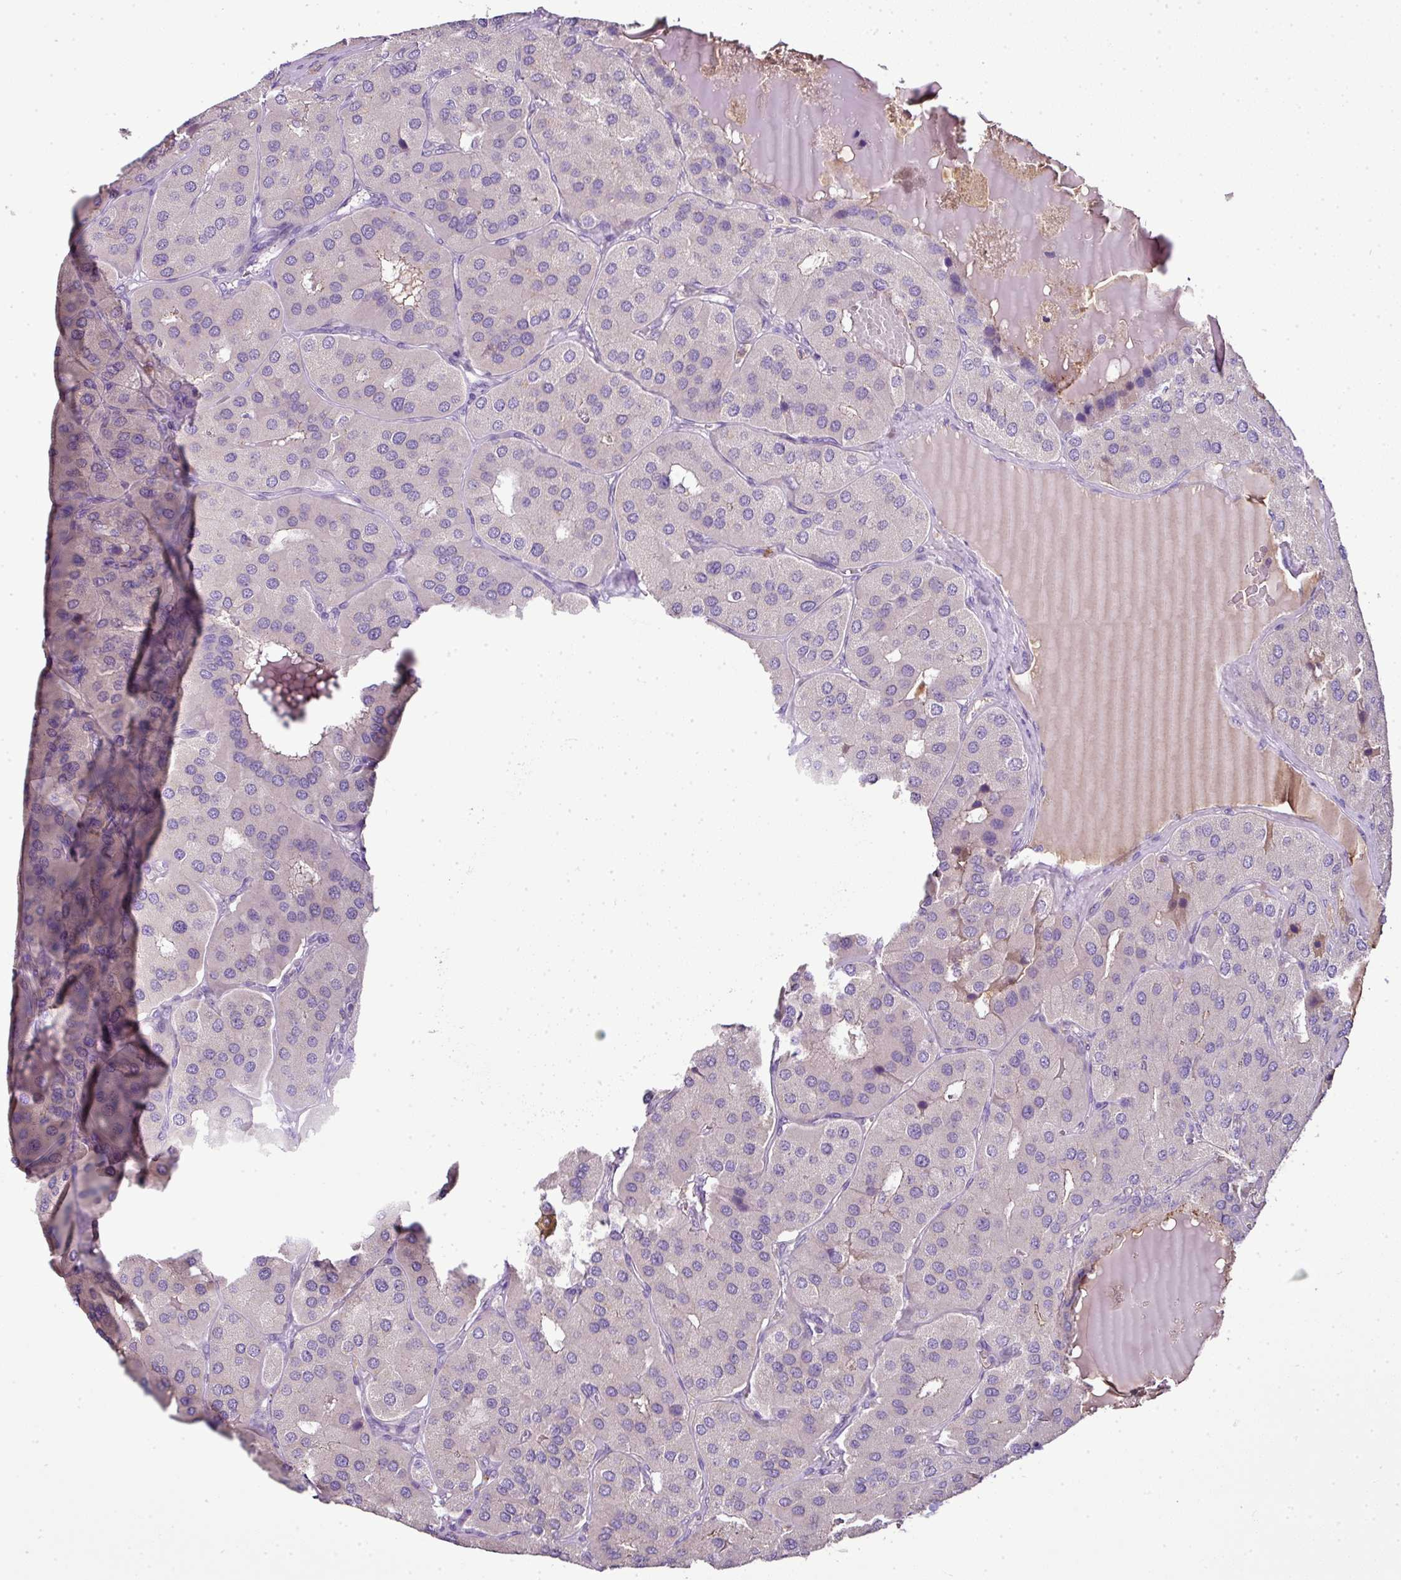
{"staining": {"intensity": "negative", "quantity": "none", "location": "none"}, "tissue": "parathyroid gland", "cell_type": "Glandular cells", "image_type": "normal", "snomed": [{"axis": "morphology", "description": "Normal tissue, NOS"}, {"axis": "morphology", "description": "Adenoma, NOS"}, {"axis": "topography", "description": "Parathyroid gland"}], "caption": "Immunohistochemistry of normal human parathyroid gland demonstrates no expression in glandular cells.", "gene": "CAB39L", "patient": {"sex": "female", "age": 86}}